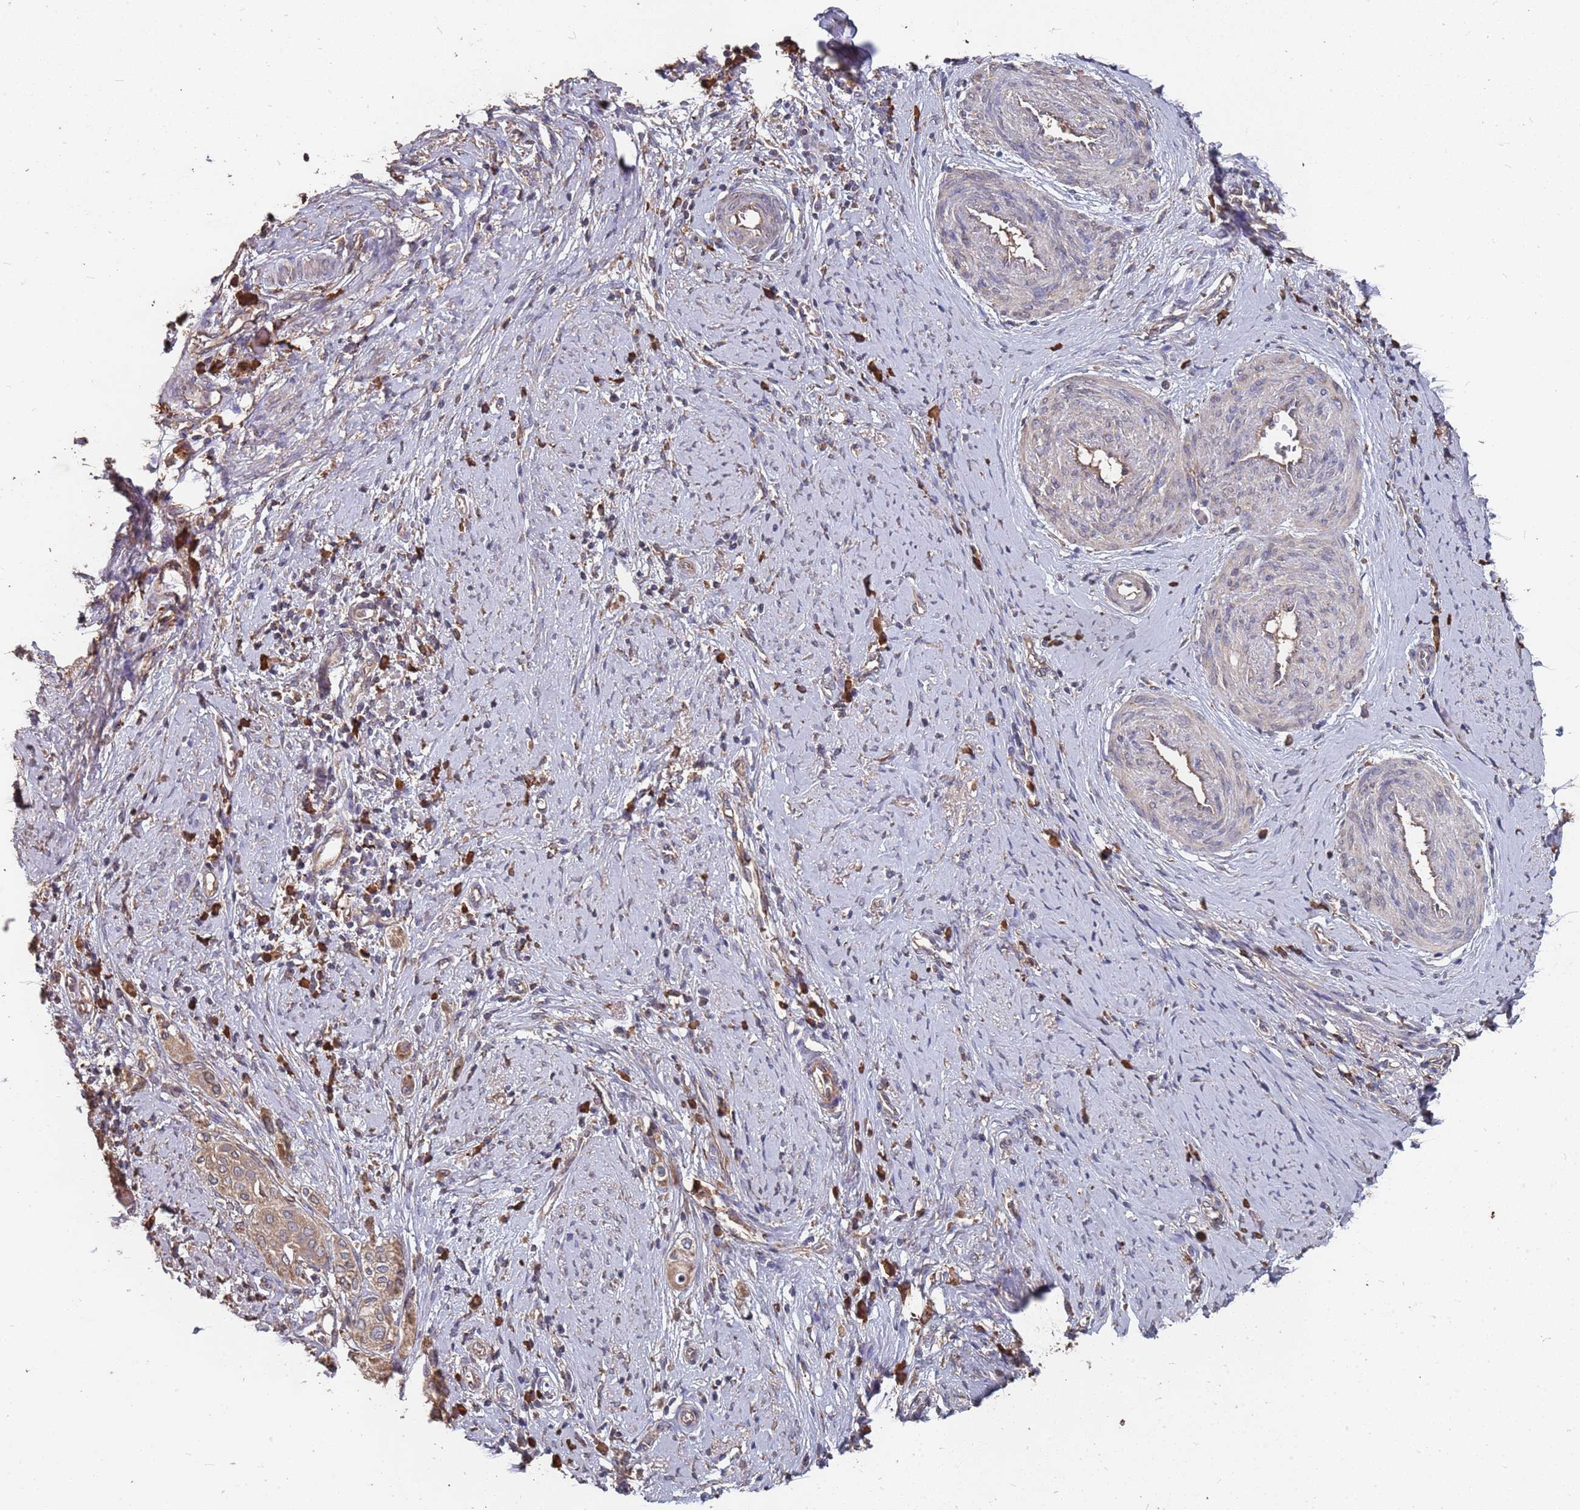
{"staining": {"intensity": "weak", "quantity": ">75%", "location": "cytoplasmic/membranous"}, "tissue": "cervical cancer", "cell_type": "Tumor cells", "image_type": "cancer", "snomed": [{"axis": "morphology", "description": "Squamous cell carcinoma, NOS"}, {"axis": "topography", "description": "Cervix"}], "caption": "The image demonstrates immunohistochemical staining of squamous cell carcinoma (cervical). There is weak cytoplasmic/membranous positivity is present in approximately >75% of tumor cells.", "gene": "ATG5", "patient": {"sex": "female", "age": 44}}